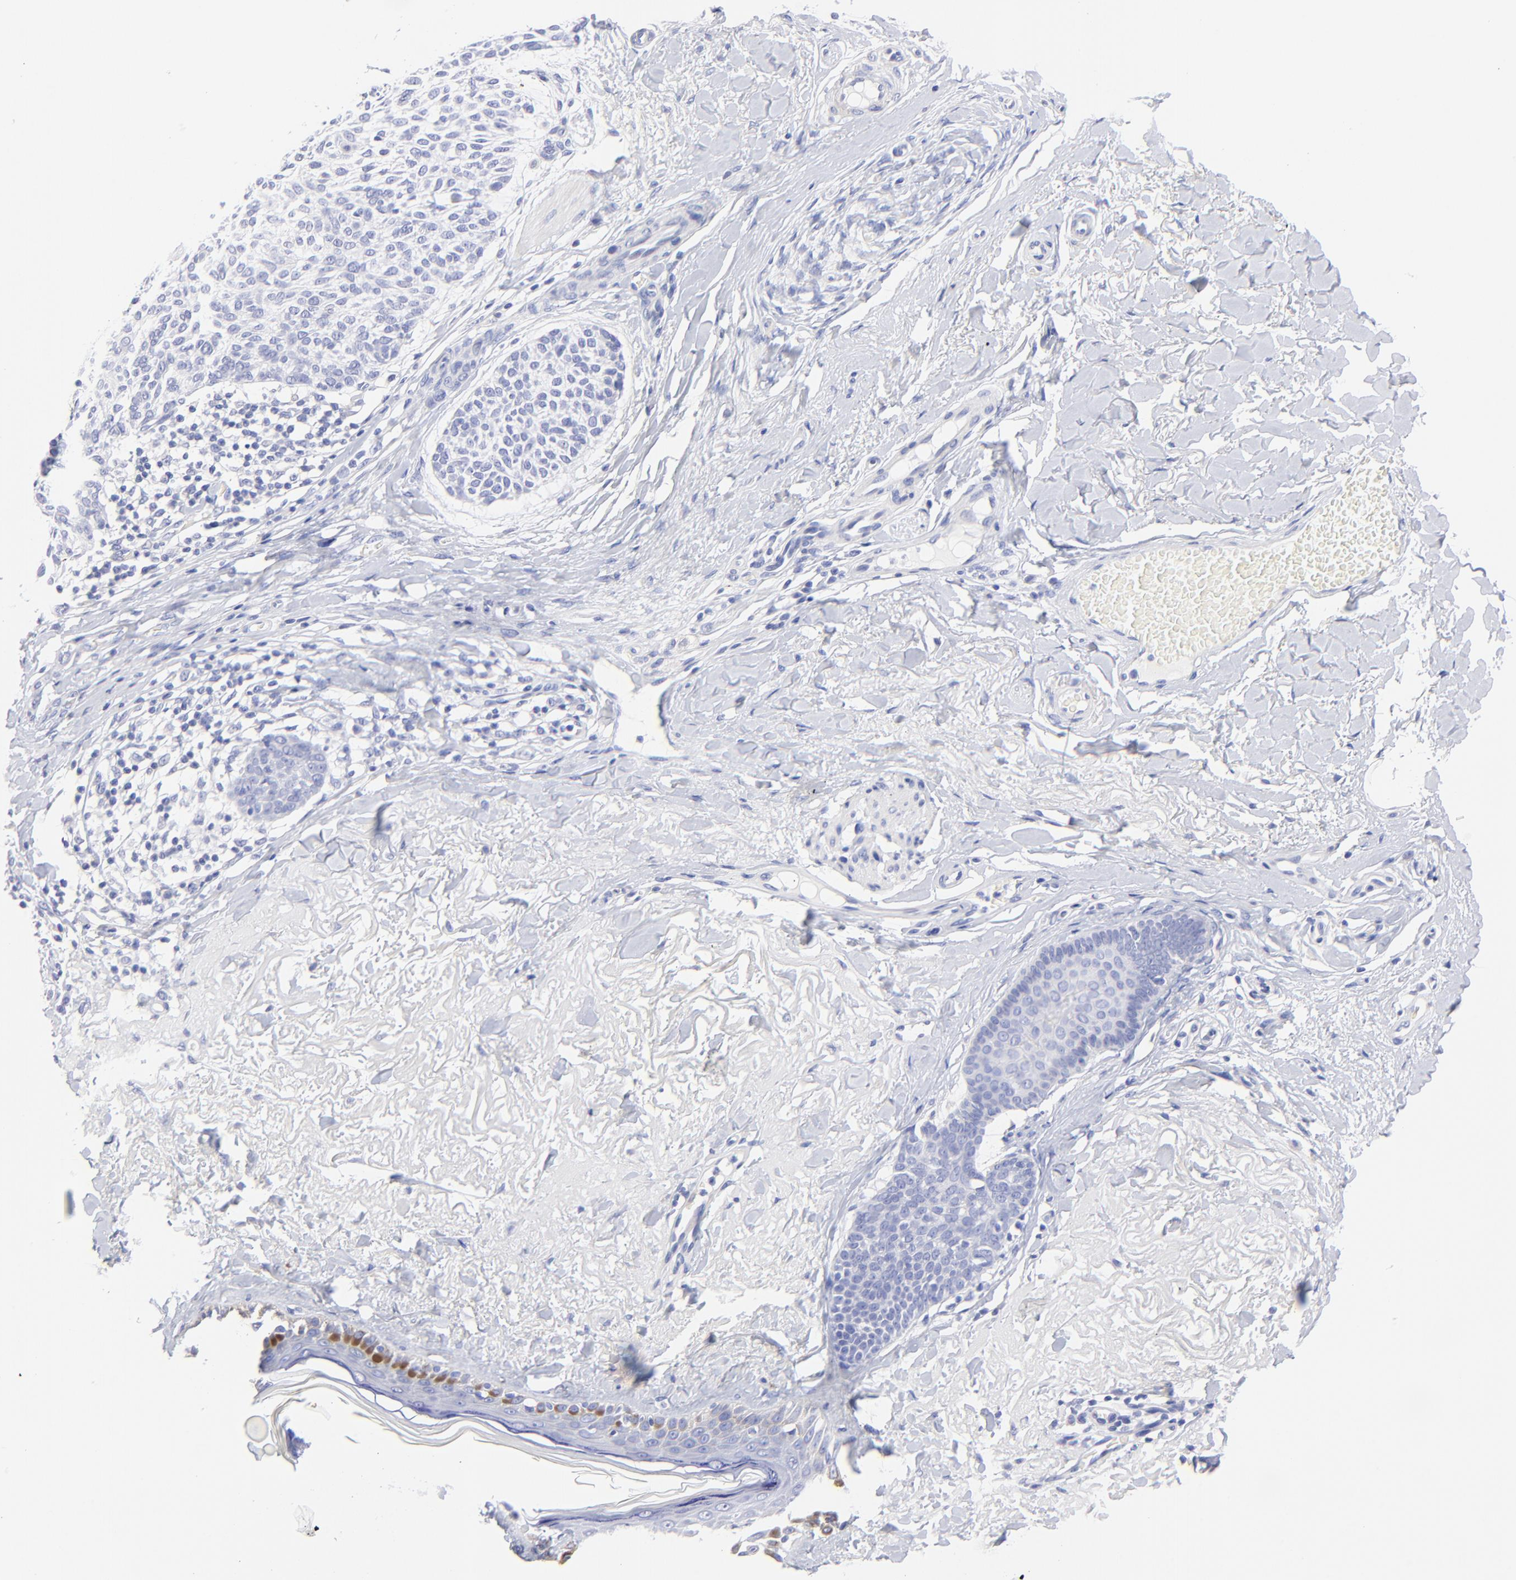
{"staining": {"intensity": "negative", "quantity": "none", "location": "none"}, "tissue": "skin cancer", "cell_type": "Tumor cells", "image_type": "cancer", "snomed": [{"axis": "morphology", "description": "Normal tissue, NOS"}, {"axis": "morphology", "description": "Basal cell carcinoma"}, {"axis": "topography", "description": "Skin"}], "caption": "Immunohistochemical staining of basal cell carcinoma (skin) exhibits no significant expression in tumor cells.", "gene": "HORMAD2", "patient": {"sex": "female", "age": 70}}